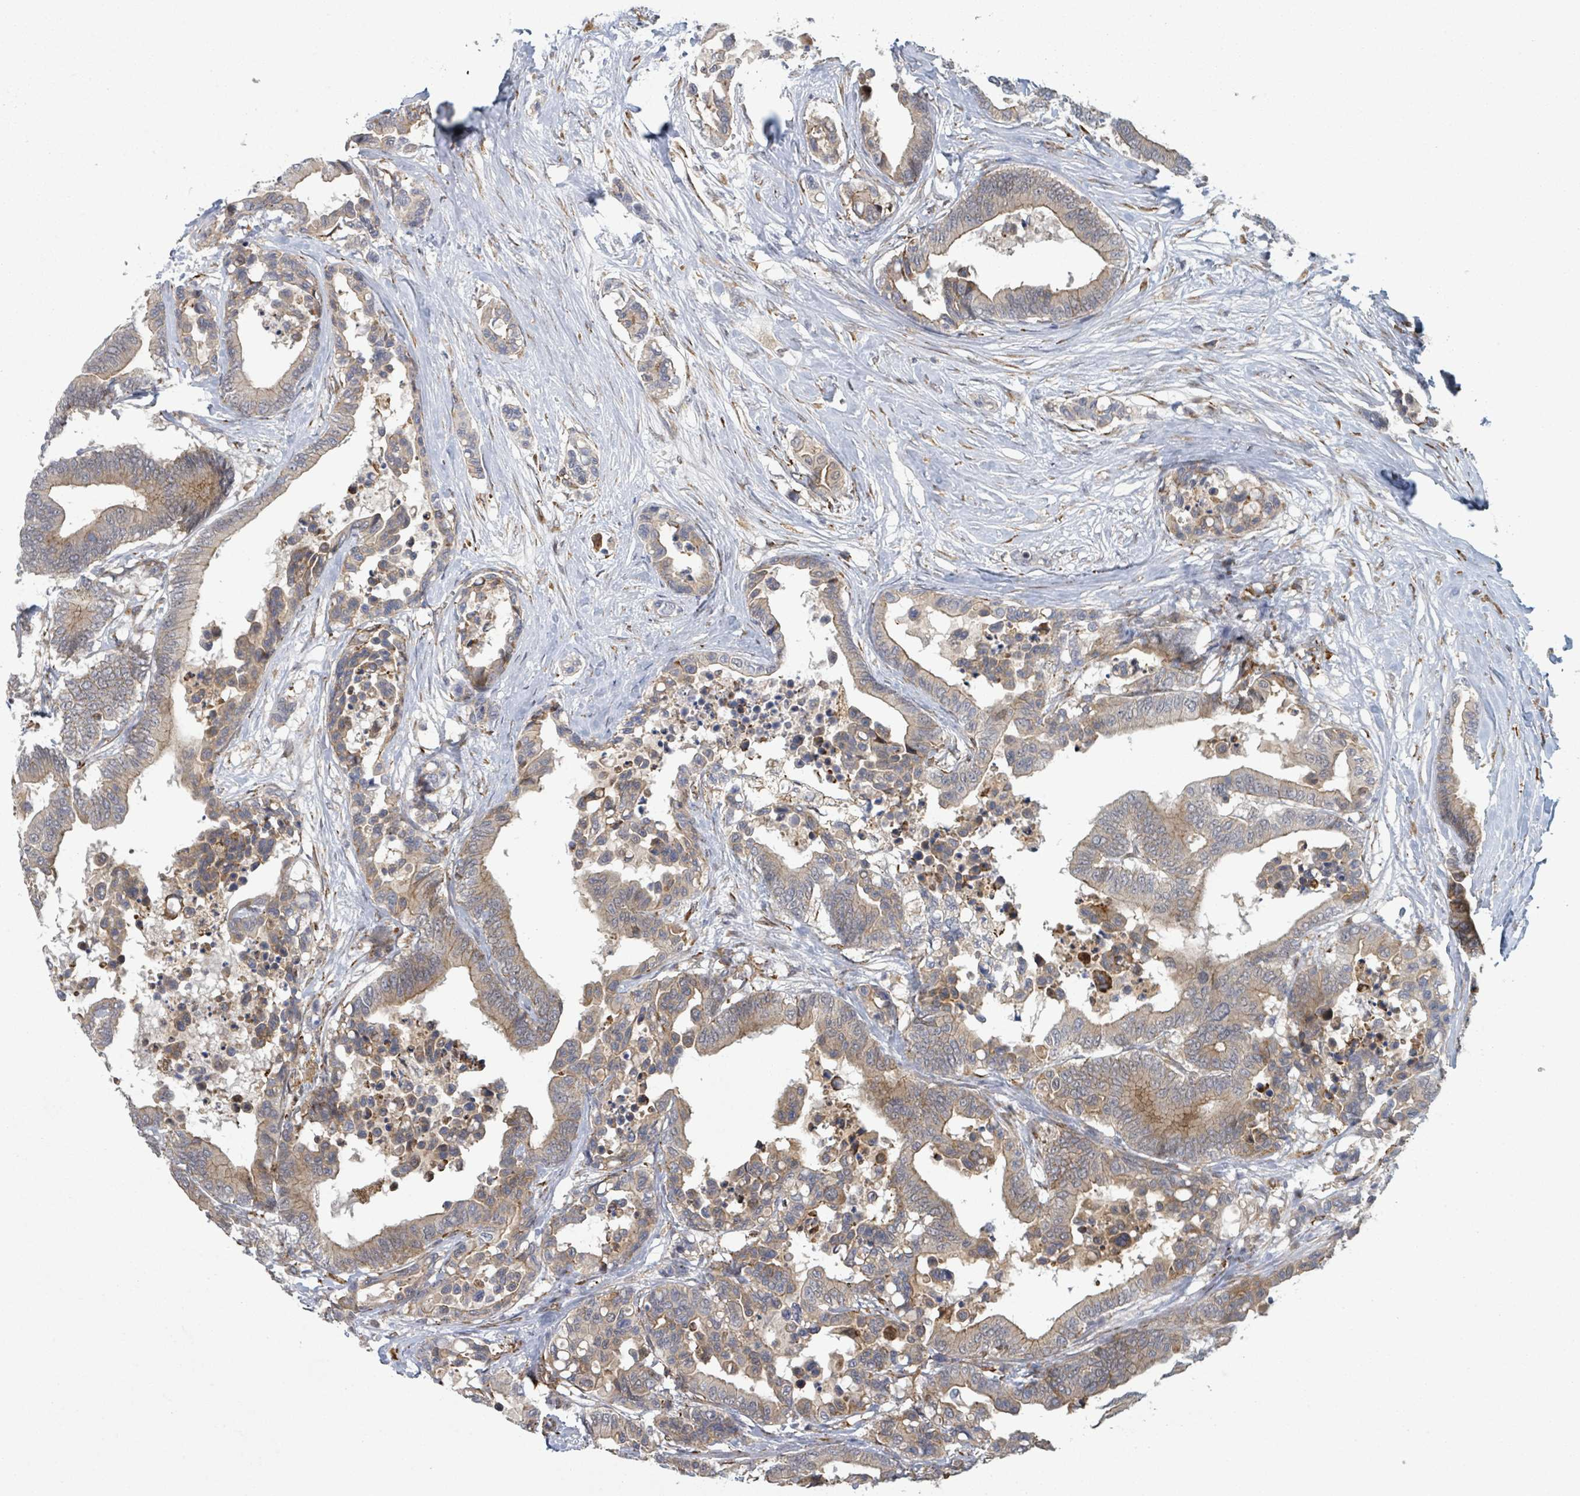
{"staining": {"intensity": "moderate", "quantity": ">75%", "location": "cytoplasmic/membranous"}, "tissue": "colorectal cancer", "cell_type": "Tumor cells", "image_type": "cancer", "snomed": [{"axis": "morphology", "description": "Normal tissue, NOS"}, {"axis": "morphology", "description": "Adenocarcinoma, NOS"}, {"axis": "topography", "description": "Colon"}], "caption": "Immunohistochemical staining of colorectal adenocarcinoma reveals moderate cytoplasmic/membranous protein staining in about >75% of tumor cells.", "gene": "SHROOM2", "patient": {"sex": "male", "age": 82}}